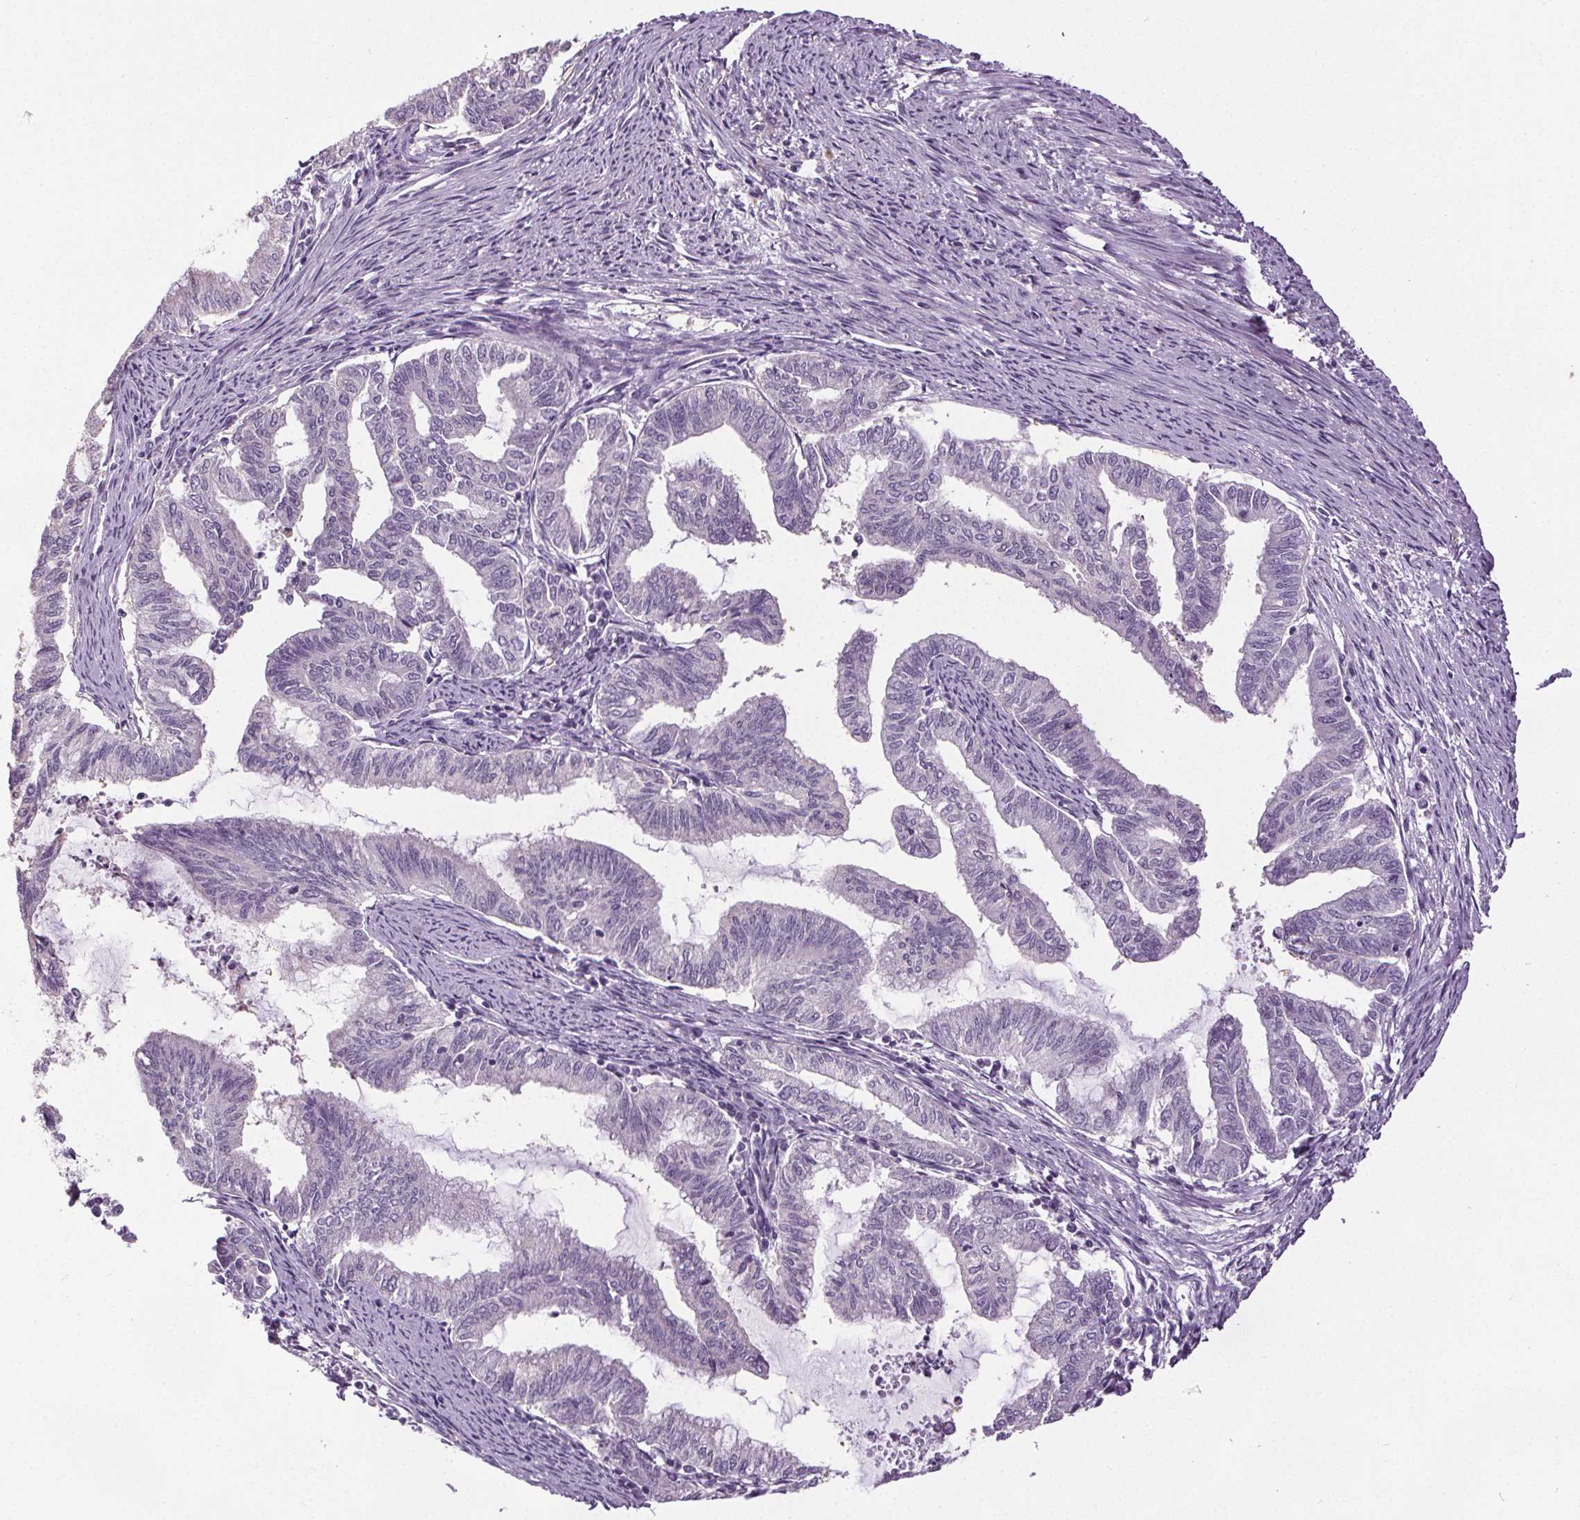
{"staining": {"intensity": "negative", "quantity": "none", "location": "none"}, "tissue": "endometrial cancer", "cell_type": "Tumor cells", "image_type": "cancer", "snomed": [{"axis": "morphology", "description": "Adenocarcinoma, NOS"}, {"axis": "topography", "description": "Endometrium"}], "caption": "This histopathology image is of adenocarcinoma (endometrial) stained with immunohistochemistry to label a protein in brown with the nuclei are counter-stained blue. There is no positivity in tumor cells.", "gene": "GPIHBP1", "patient": {"sex": "female", "age": 79}}